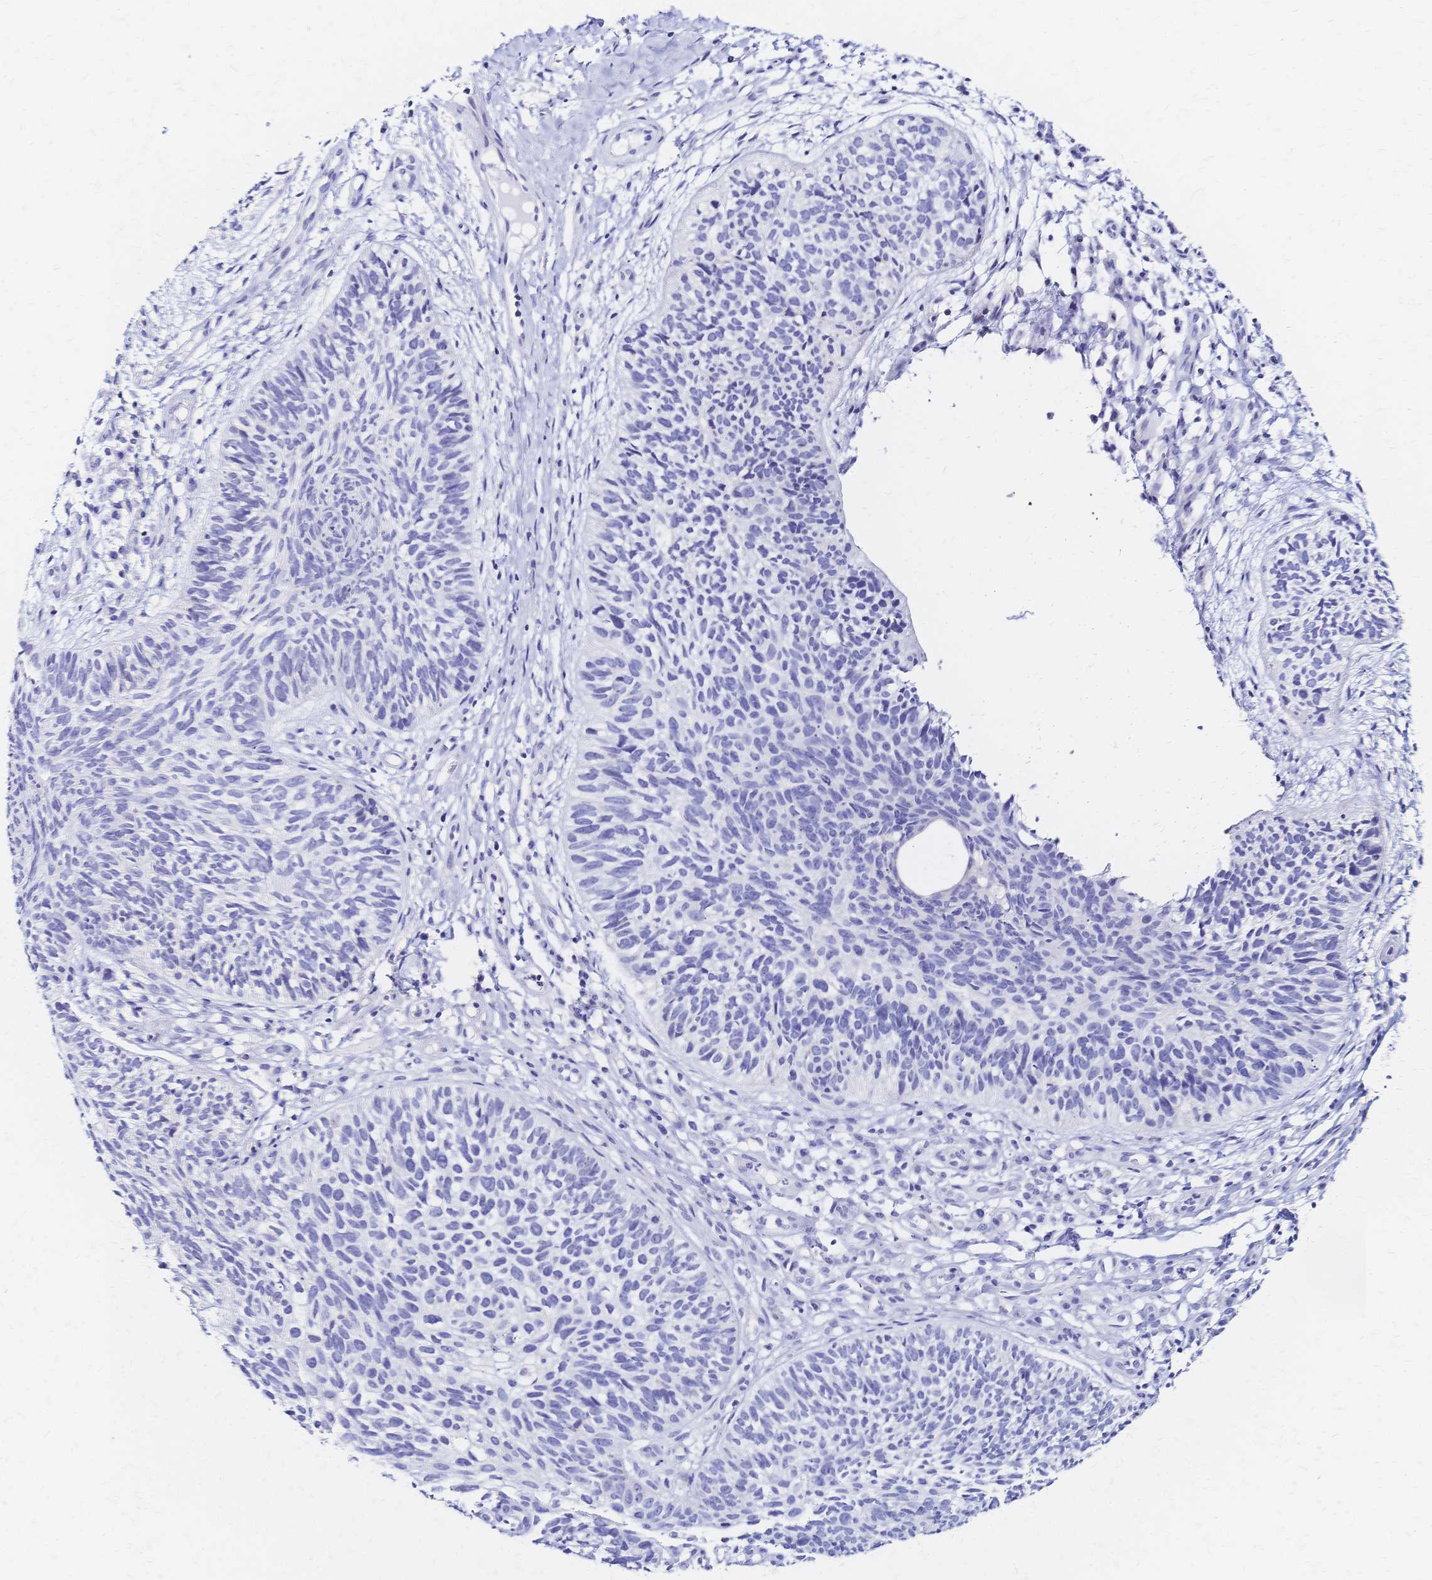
{"staining": {"intensity": "negative", "quantity": "none", "location": "none"}, "tissue": "skin cancer", "cell_type": "Tumor cells", "image_type": "cancer", "snomed": [{"axis": "morphology", "description": "Basal cell carcinoma"}, {"axis": "topography", "description": "Skin"}, {"axis": "topography", "description": "Skin of leg"}], "caption": "A photomicrograph of human skin basal cell carcinoma is negative for staining in tumor cells. (Immunohistochemistry (ihc), brightfield microscopy, high magnification).", "gene": "SLC5A1", "patient": {"sex": "female", "age": 87}}